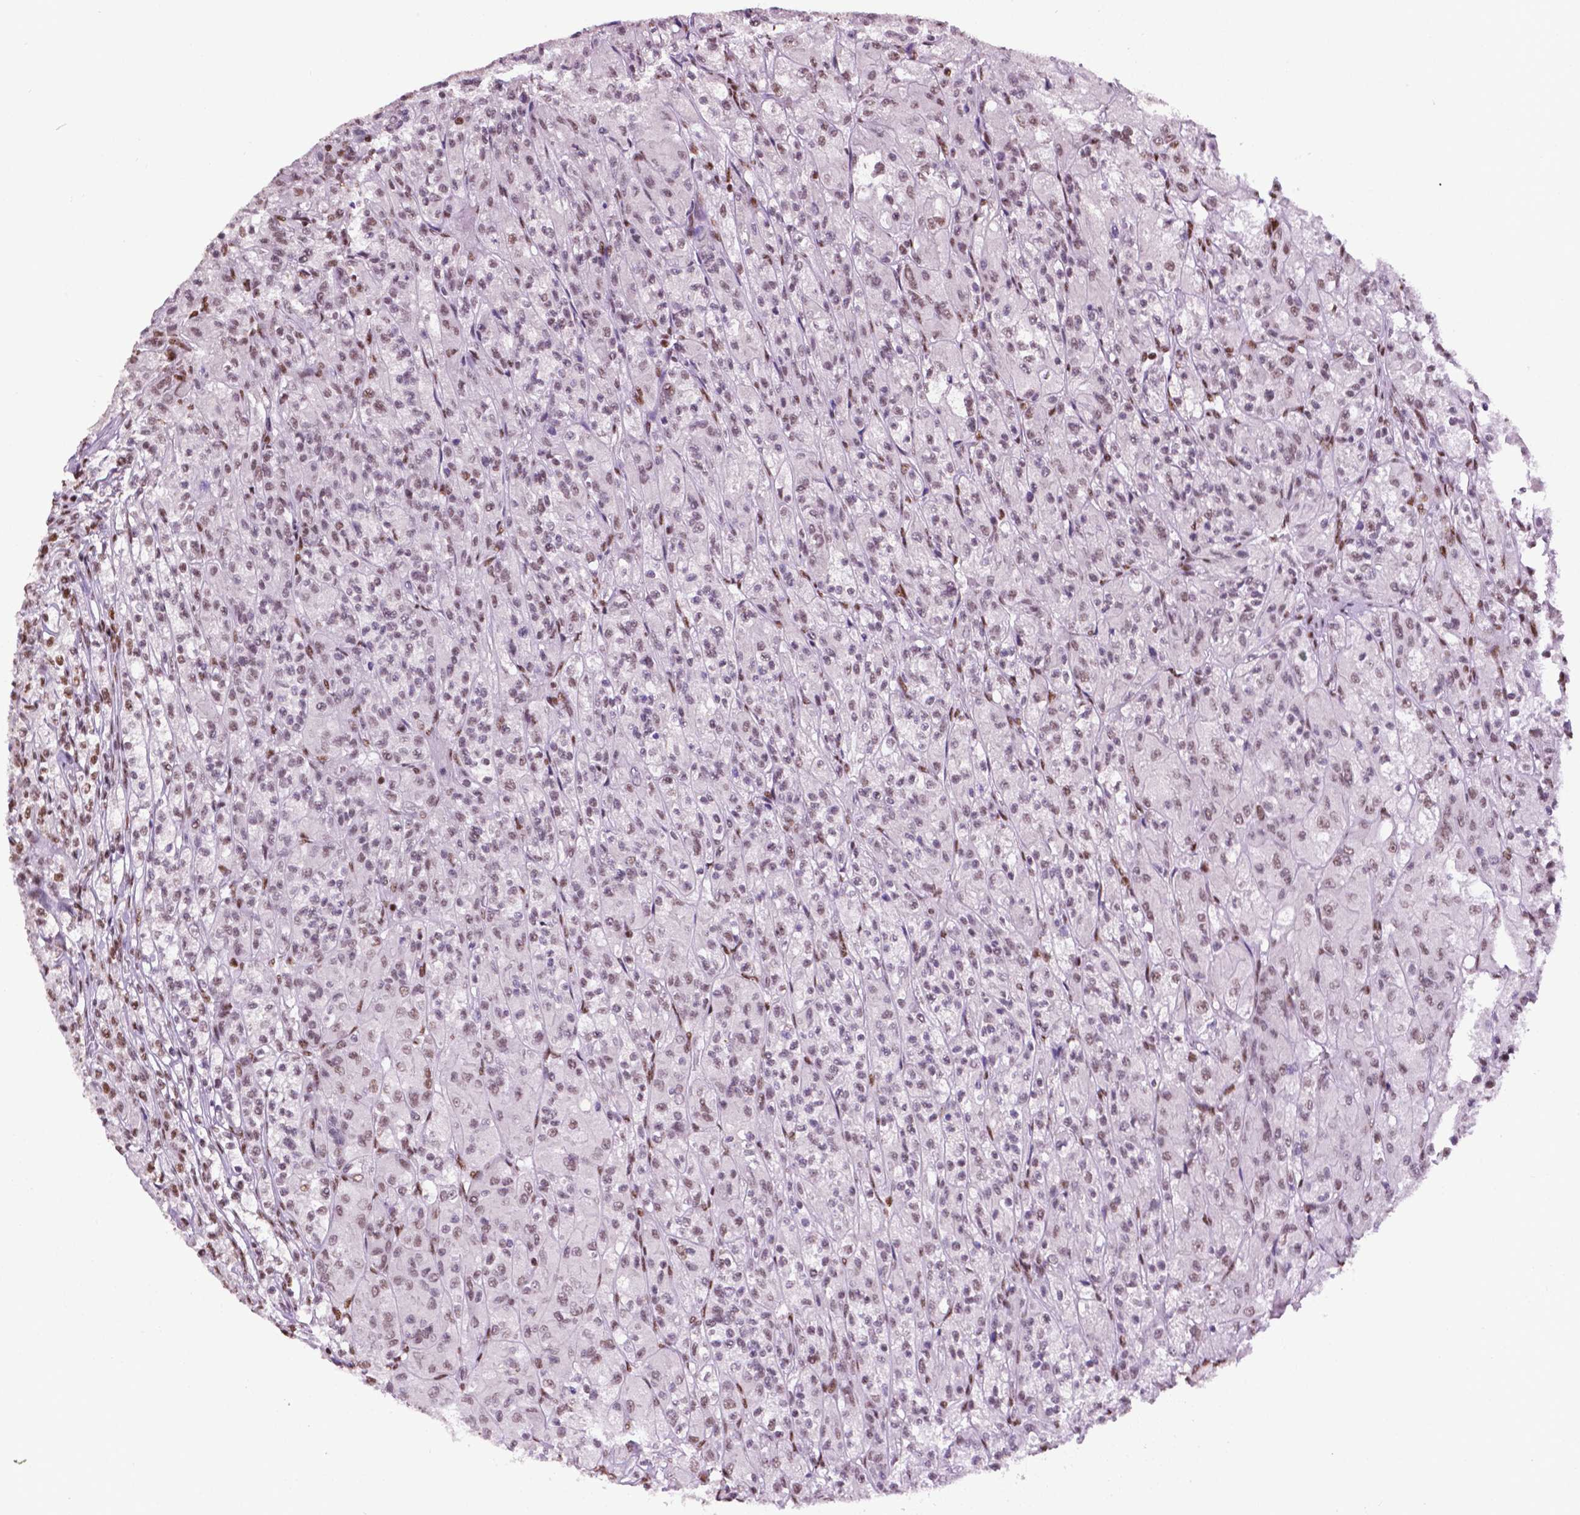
{"staining": {"intensity": "moderate", "quantity": "25%-75%", "location": "nuclear"}, "tissue": "renal cancer", "cell_type": "Tumor cells", "image_type": "cancer", "snomed": [{"axis": "morphology", "description": "Adenocarcinoma, NOS"}, {"axis": "topography", "description": "Kidney"}], "caption": "This image displays IHC staining of human renal cancer (adenocarcinoma), with medium moderate nuclear expression in approximately 25%-75% of tumor cells.", "gene": "CCAR2", "patient": {"sex": "female", "age": 70}}